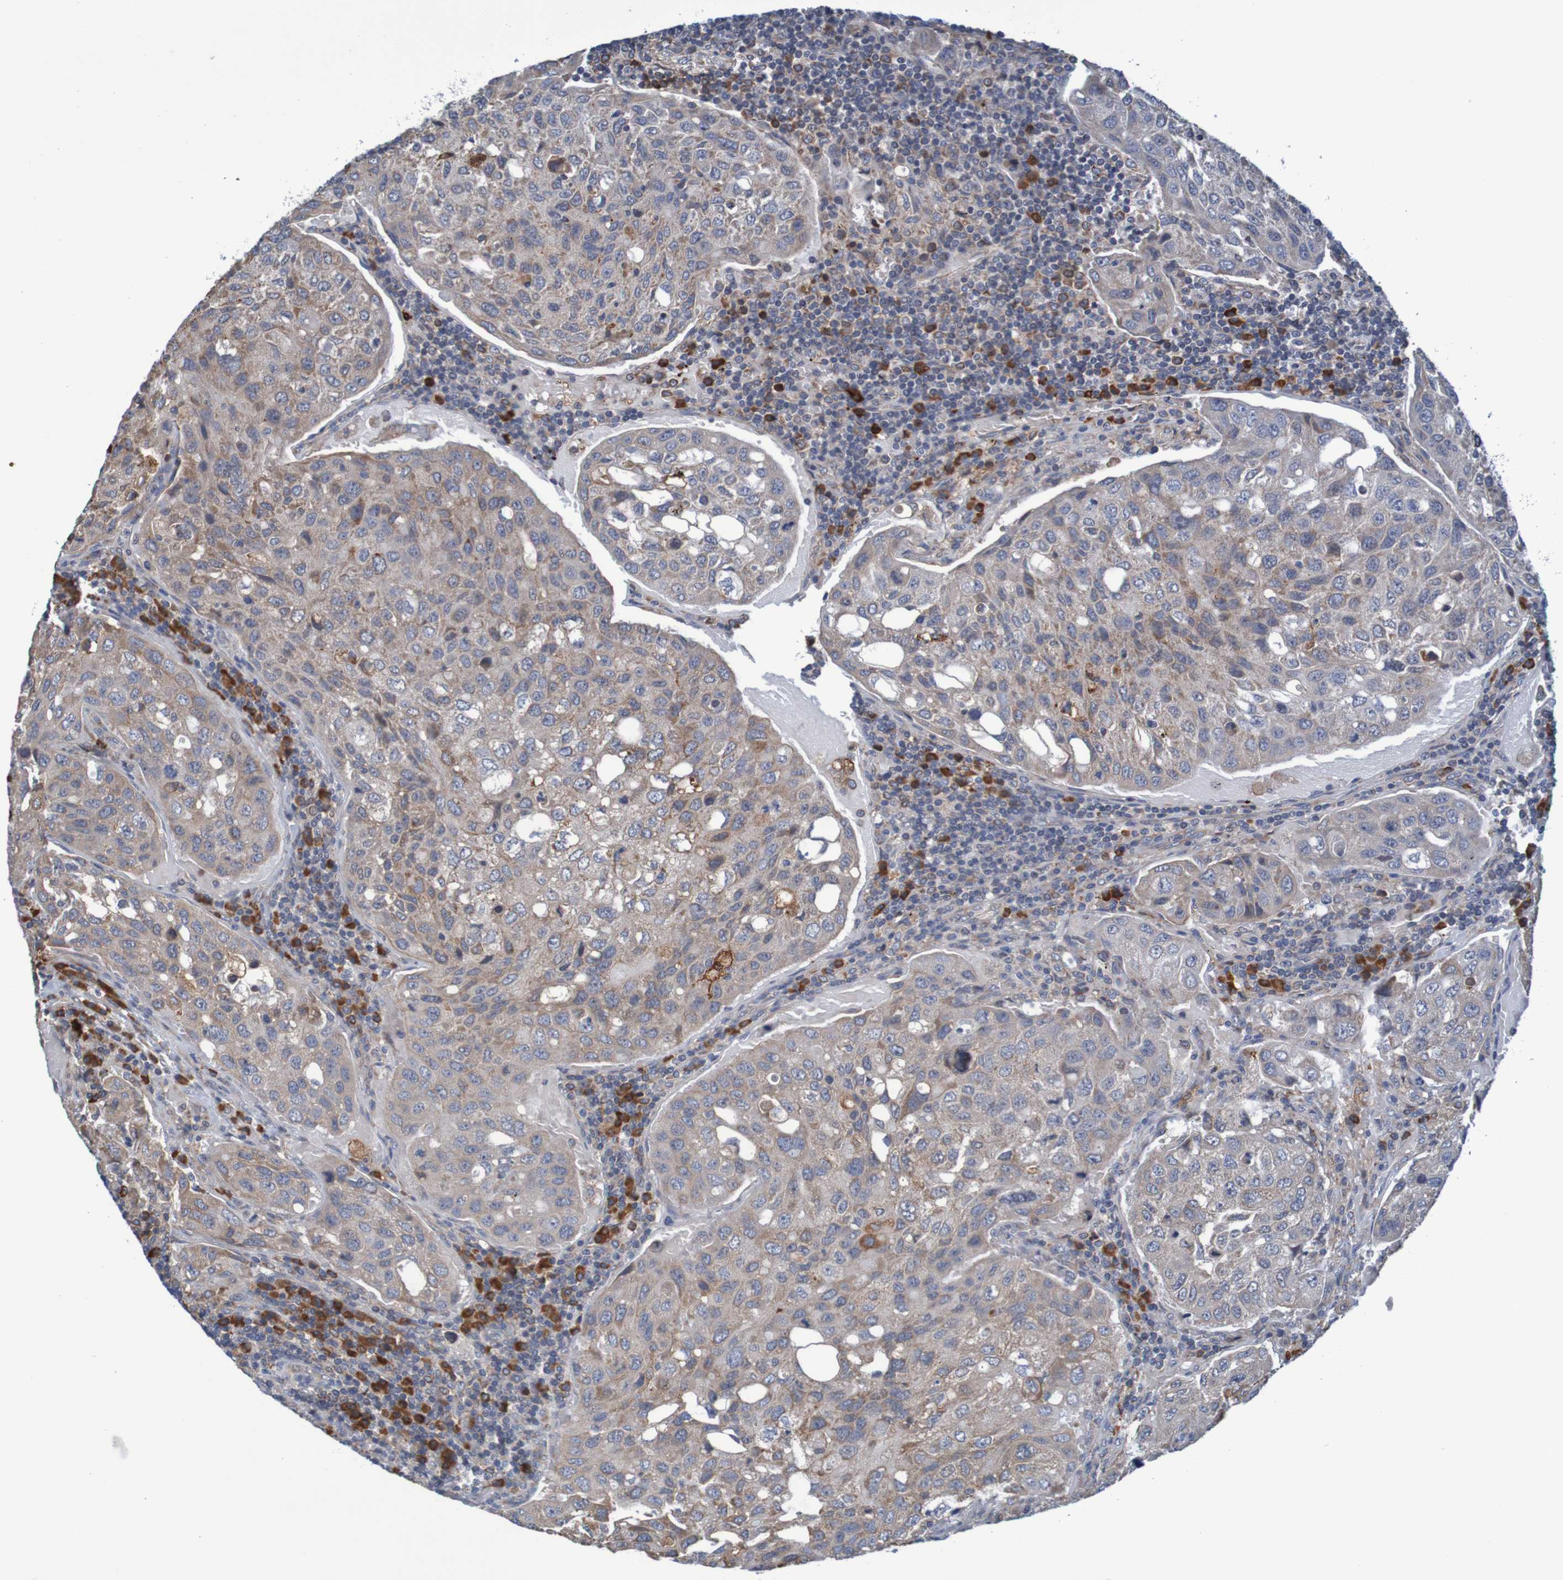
{"staining": {"intensity": "moderate", "quantity": ">75%", "location": "cytoplasmic/membranous"}, "tissue": "urothelial cancer", "cell_type": "Tumor cells", "image_type": "cancer", "snomed": [{"axis": "morphology", "description": "Urothelial carcinoma, High grade"}, {"axis": "topography", "description": "Lymph node"}, {"axis": "topography", "description": "Urinary bladder"}], "caption": "Immunohistochemistry (IHC) image of neoplastic tissue: urothelial carcinoma (high-grade) stained using immunohistochemistry shows medium levels of moderate protein expression localized specifically in the cytoplasmic/membranous of tumor cells, appearing as a cytoplasmic/membranous brown color.", "gene": "CLDN18", "patient": {"sex": "male", "age": 51}}